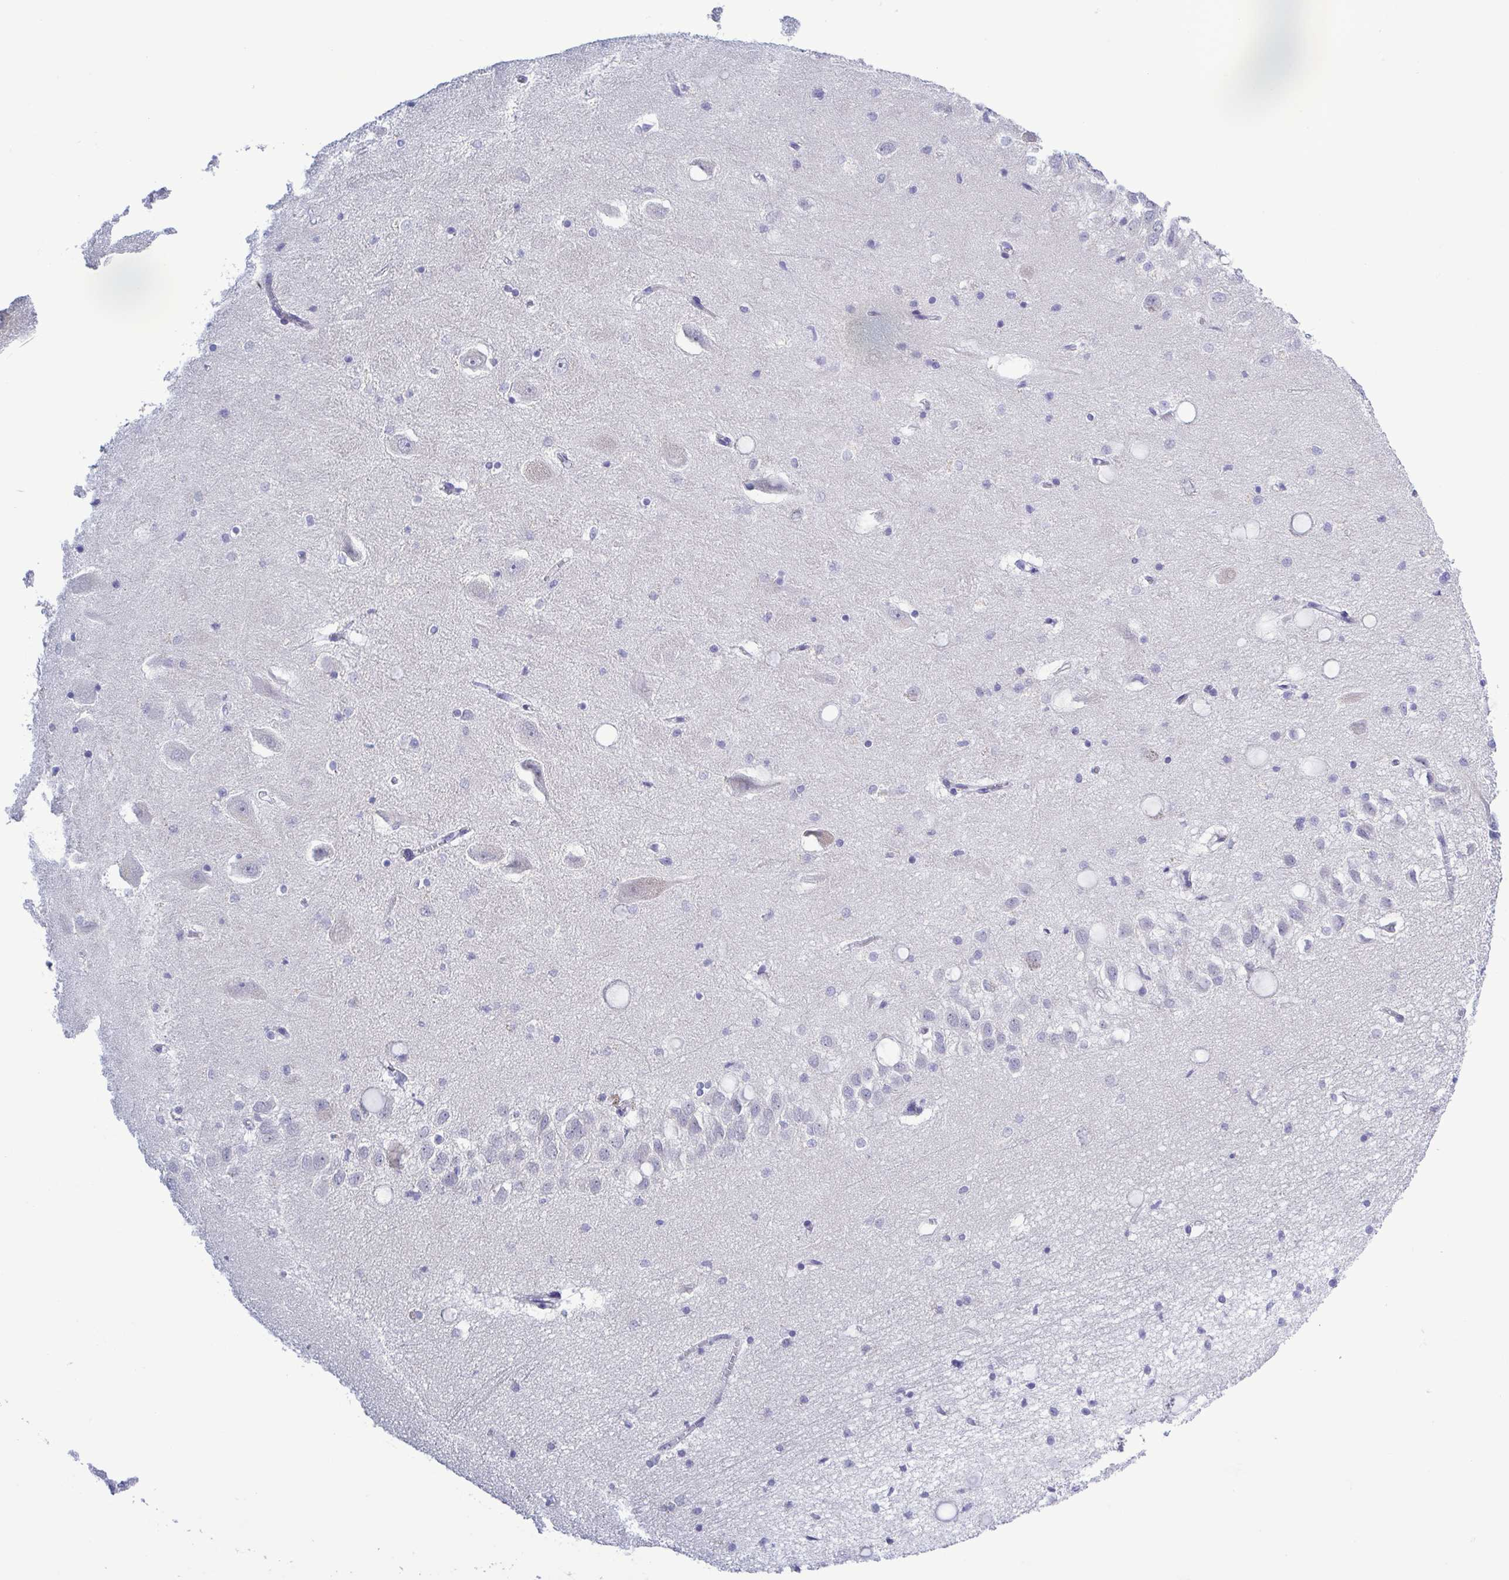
{"staining": {"intensity": "negative", "quantity": "none", "location": "none"}, "tissue": "hippocampus", "cell_type": "Glial cells", "image_type": "normal", "snomed": [{"axis": "morphology", "description": "Normal tissue, NOS"}, {"axis": "topography", "description": "Hippocampus"}], "caption": "DAB immunohistochemical staining of normal human hippocampus shows no significant positivity in glial cells. (DAB immunohistochemistry (IHC) with hematoxylin counter stain).", "gene": "TEX12", "patient": {"sex": "male", "age": 58}}